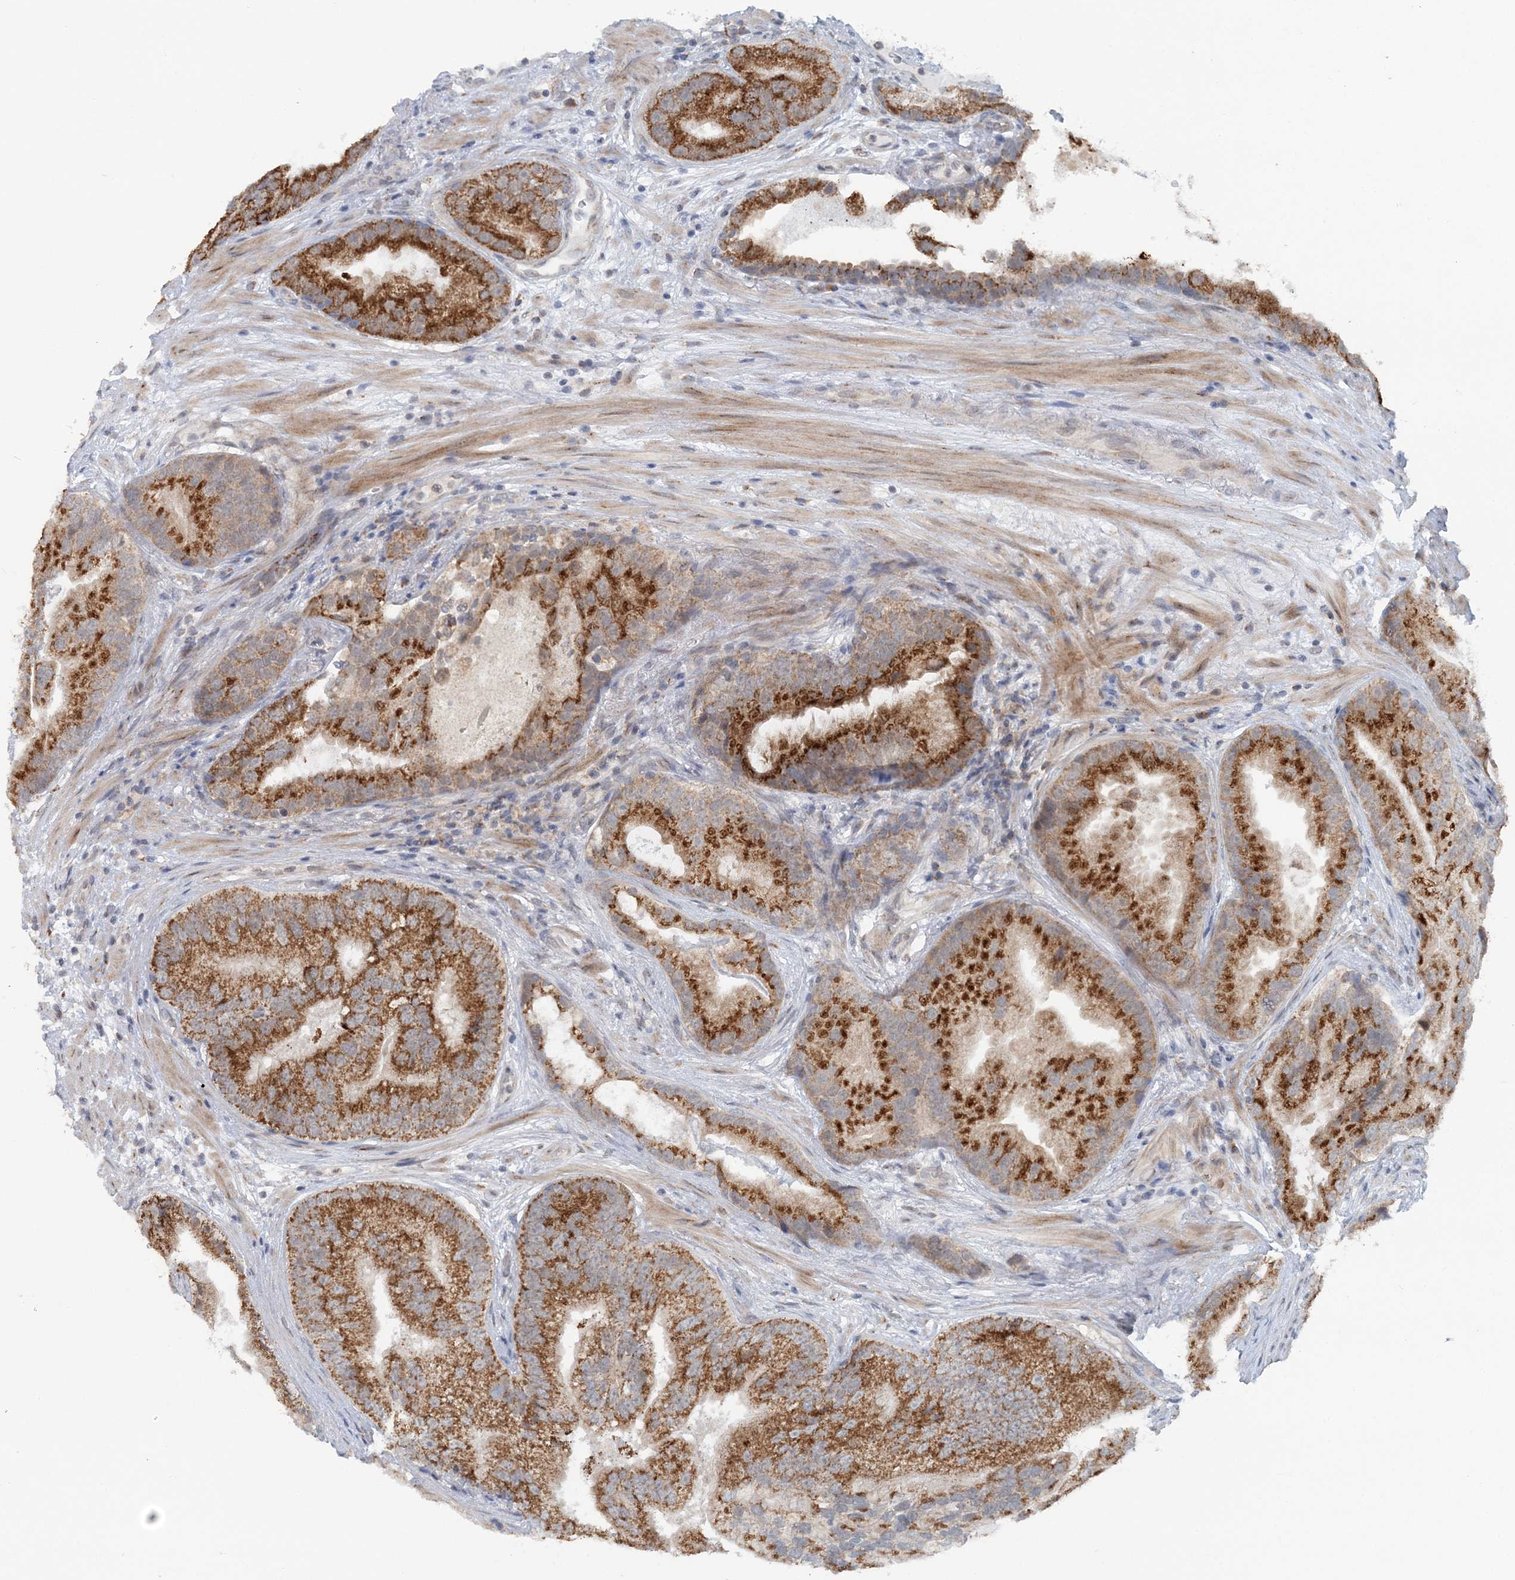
{"staining": {"intensity": "strong", "quantity": ">75%", "location": "cytoplasmic/membranous"}, "tissue": "prostate cancer", "cell_type": "Tumor cells", "image_type": "cancer", "snomed": [{"axis": "morphology", "description": "Adenocarcinoma, High grade"}, {"axis": "topography", "description": "Prostate"}], "caption": "Immunohistochemistry (IHC) (DAB (3,3'-diaminobenzidine)) staining of human adenocarcinoma (high-grade) (prostate) displays strong cytoplasmic/membranous protein positivity in approximately >75% of tumor cells.", "gene": "RNF150", "patient": {"sex": "male", "age": 70}}